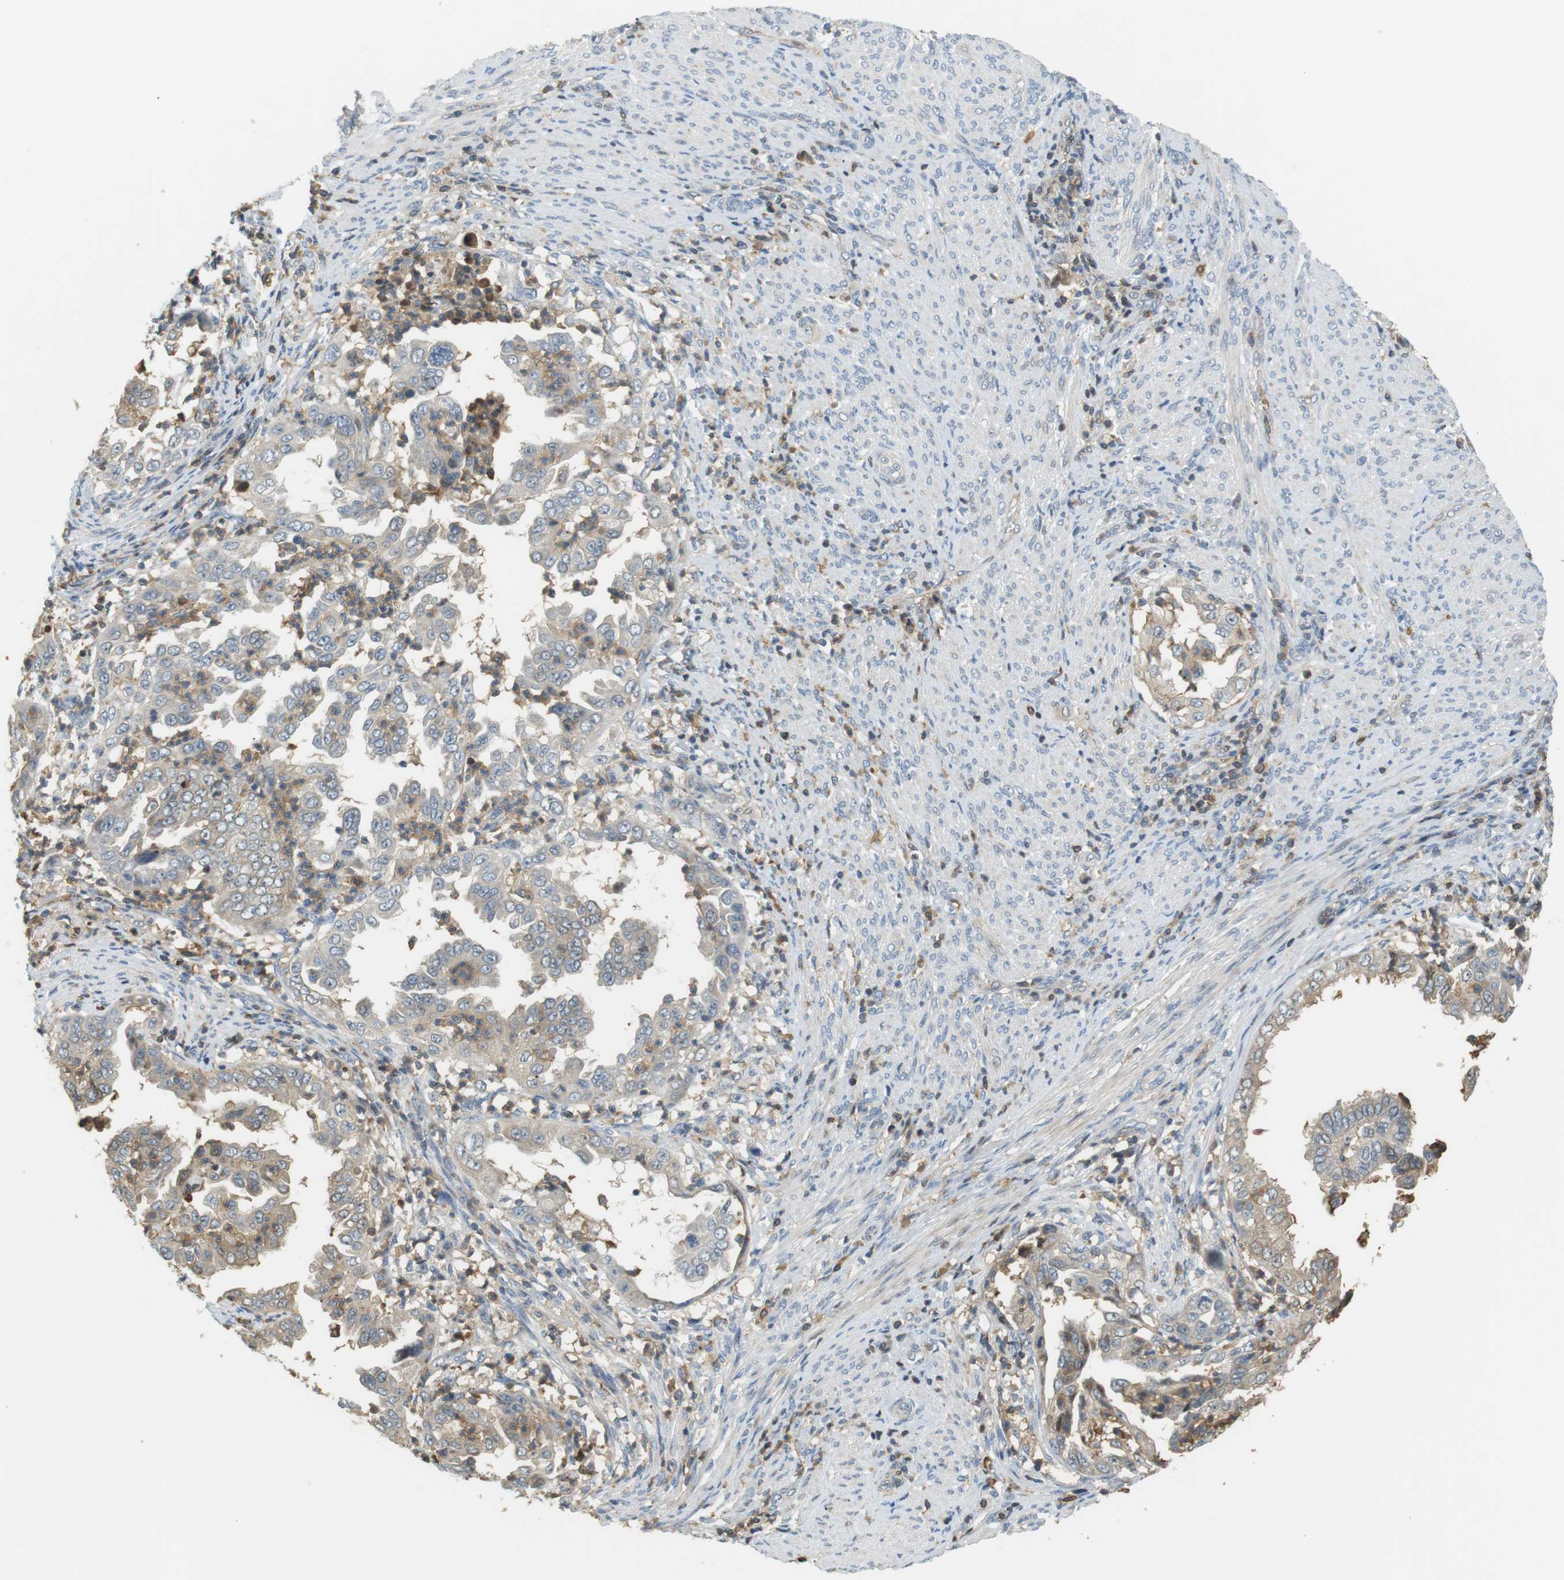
{"staining": {"intensity": "weak", "quantity": ">75%", "location": "cytoplasmic/membranous"}, "tissue": "endometrial cancer", "cell_type": "Tumor cells", "image_type": "cancer", "snomed": [{"axis": "morphology", "description": "Adenocarcinoma, NOS"}, {"axis": "topography", "description": "Endometrium"}], "caption": "About >75% of tumor cells in human endometrial cancer (adenocarcinoma) display weak cytoplasmic/membranous protein positivity as visualized by brown immunohistochemical staining.", "gene": "P2RY1", "patient": {"sex": "female", "age": 85}}